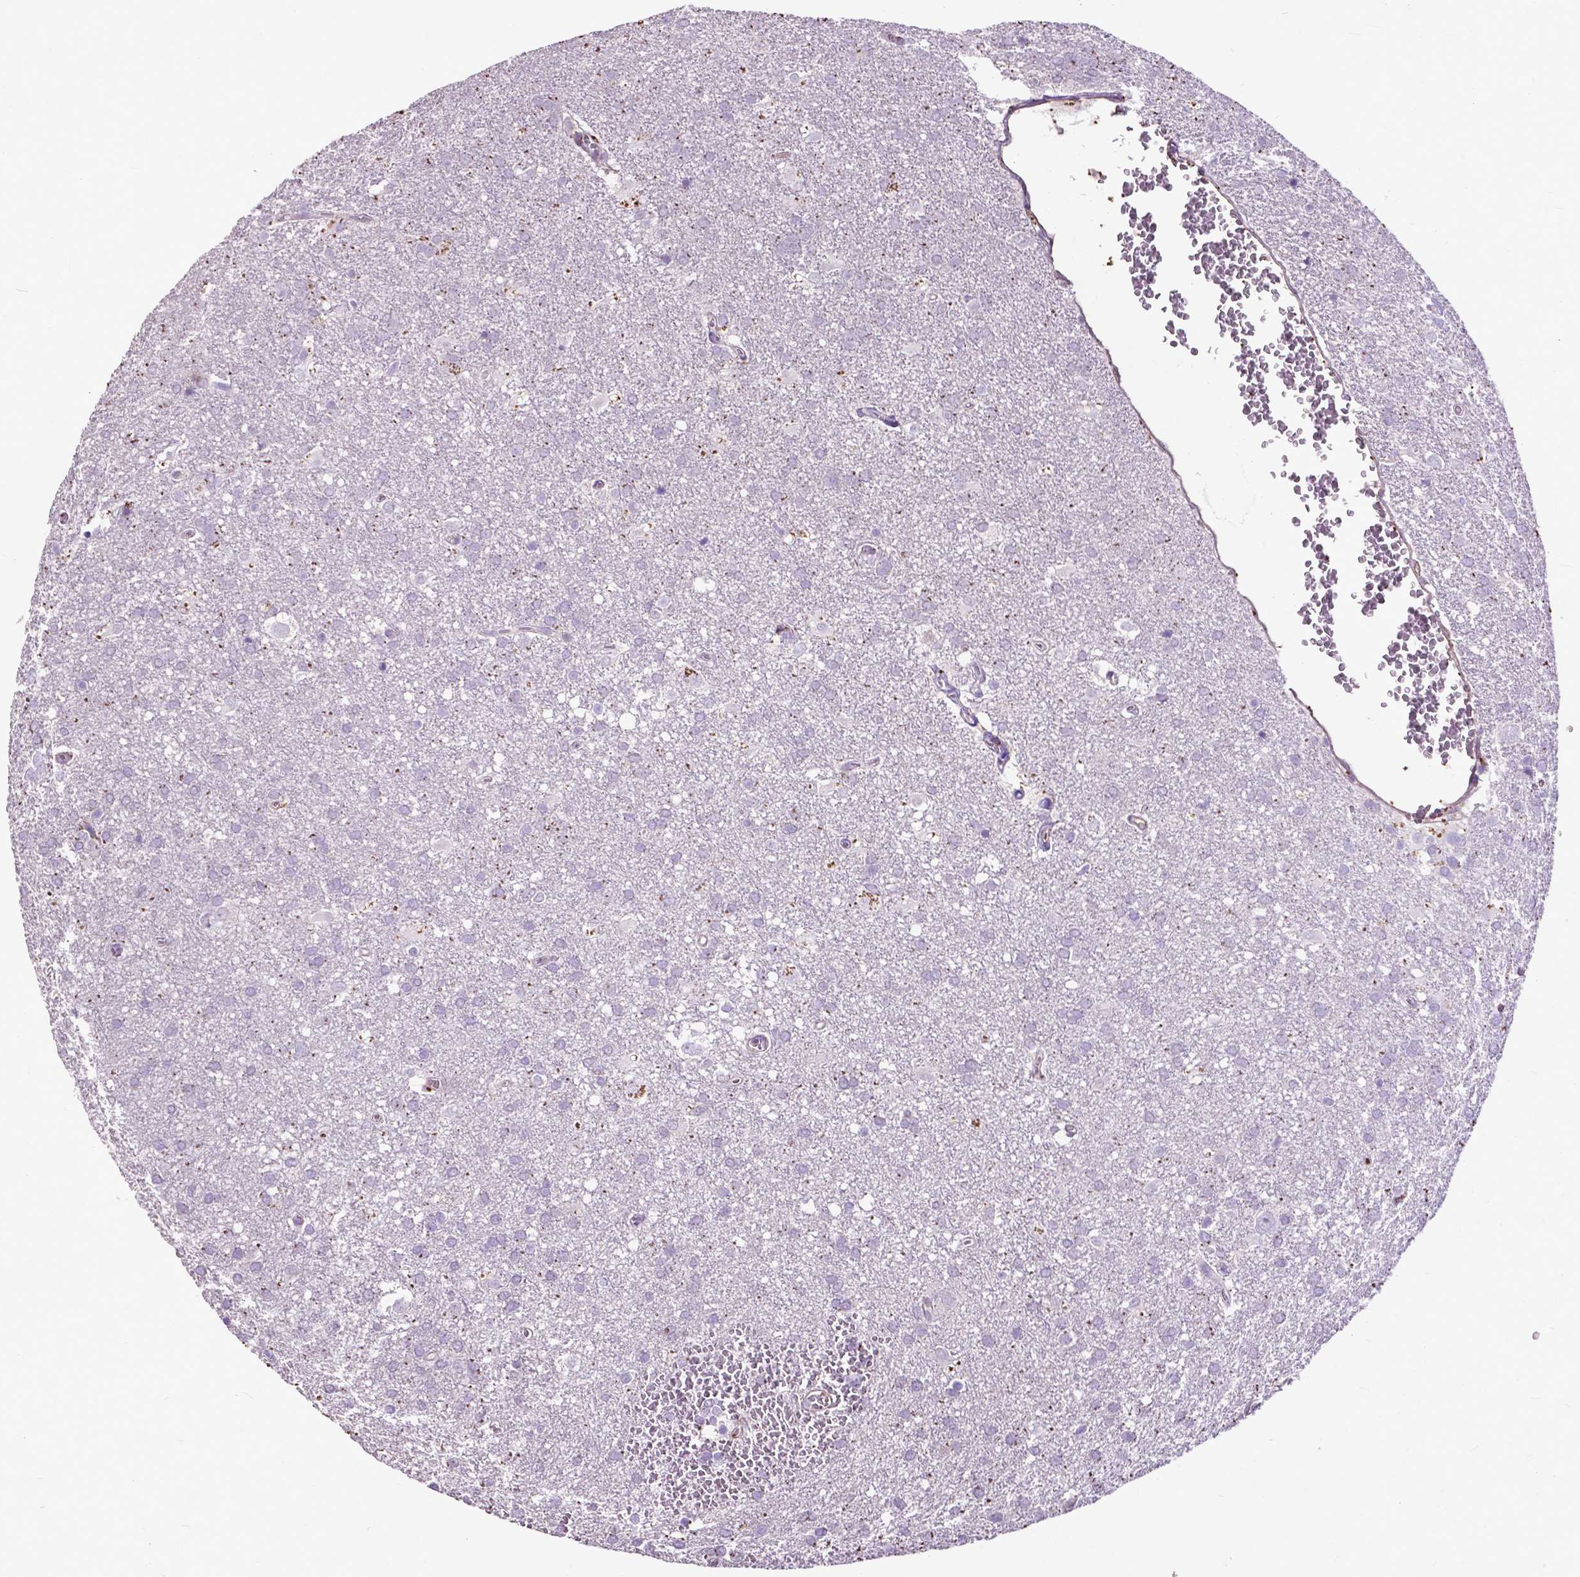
{"staining": {"intensity": "negative", "quantity": "none", "location": "none"}, "tissue": "glioma", "cell_type": "Tumor cells", "image_type": "cancer", "snomed": [{"axis": "morphology", "description": "Glioma, malignant, Low grade"}, {"axis": "topography", "description": "Brain"}], "caption": "Immunohistochemical staining of malignant glioma (low-grade) reveals no significant expression in tumor cells. The staining is performed using DAB brown chromogen with nuclei counter-stained in using hematoxylin.", "gene": "PDLIM1", "patient": {"sex": "male", "age": 66}}